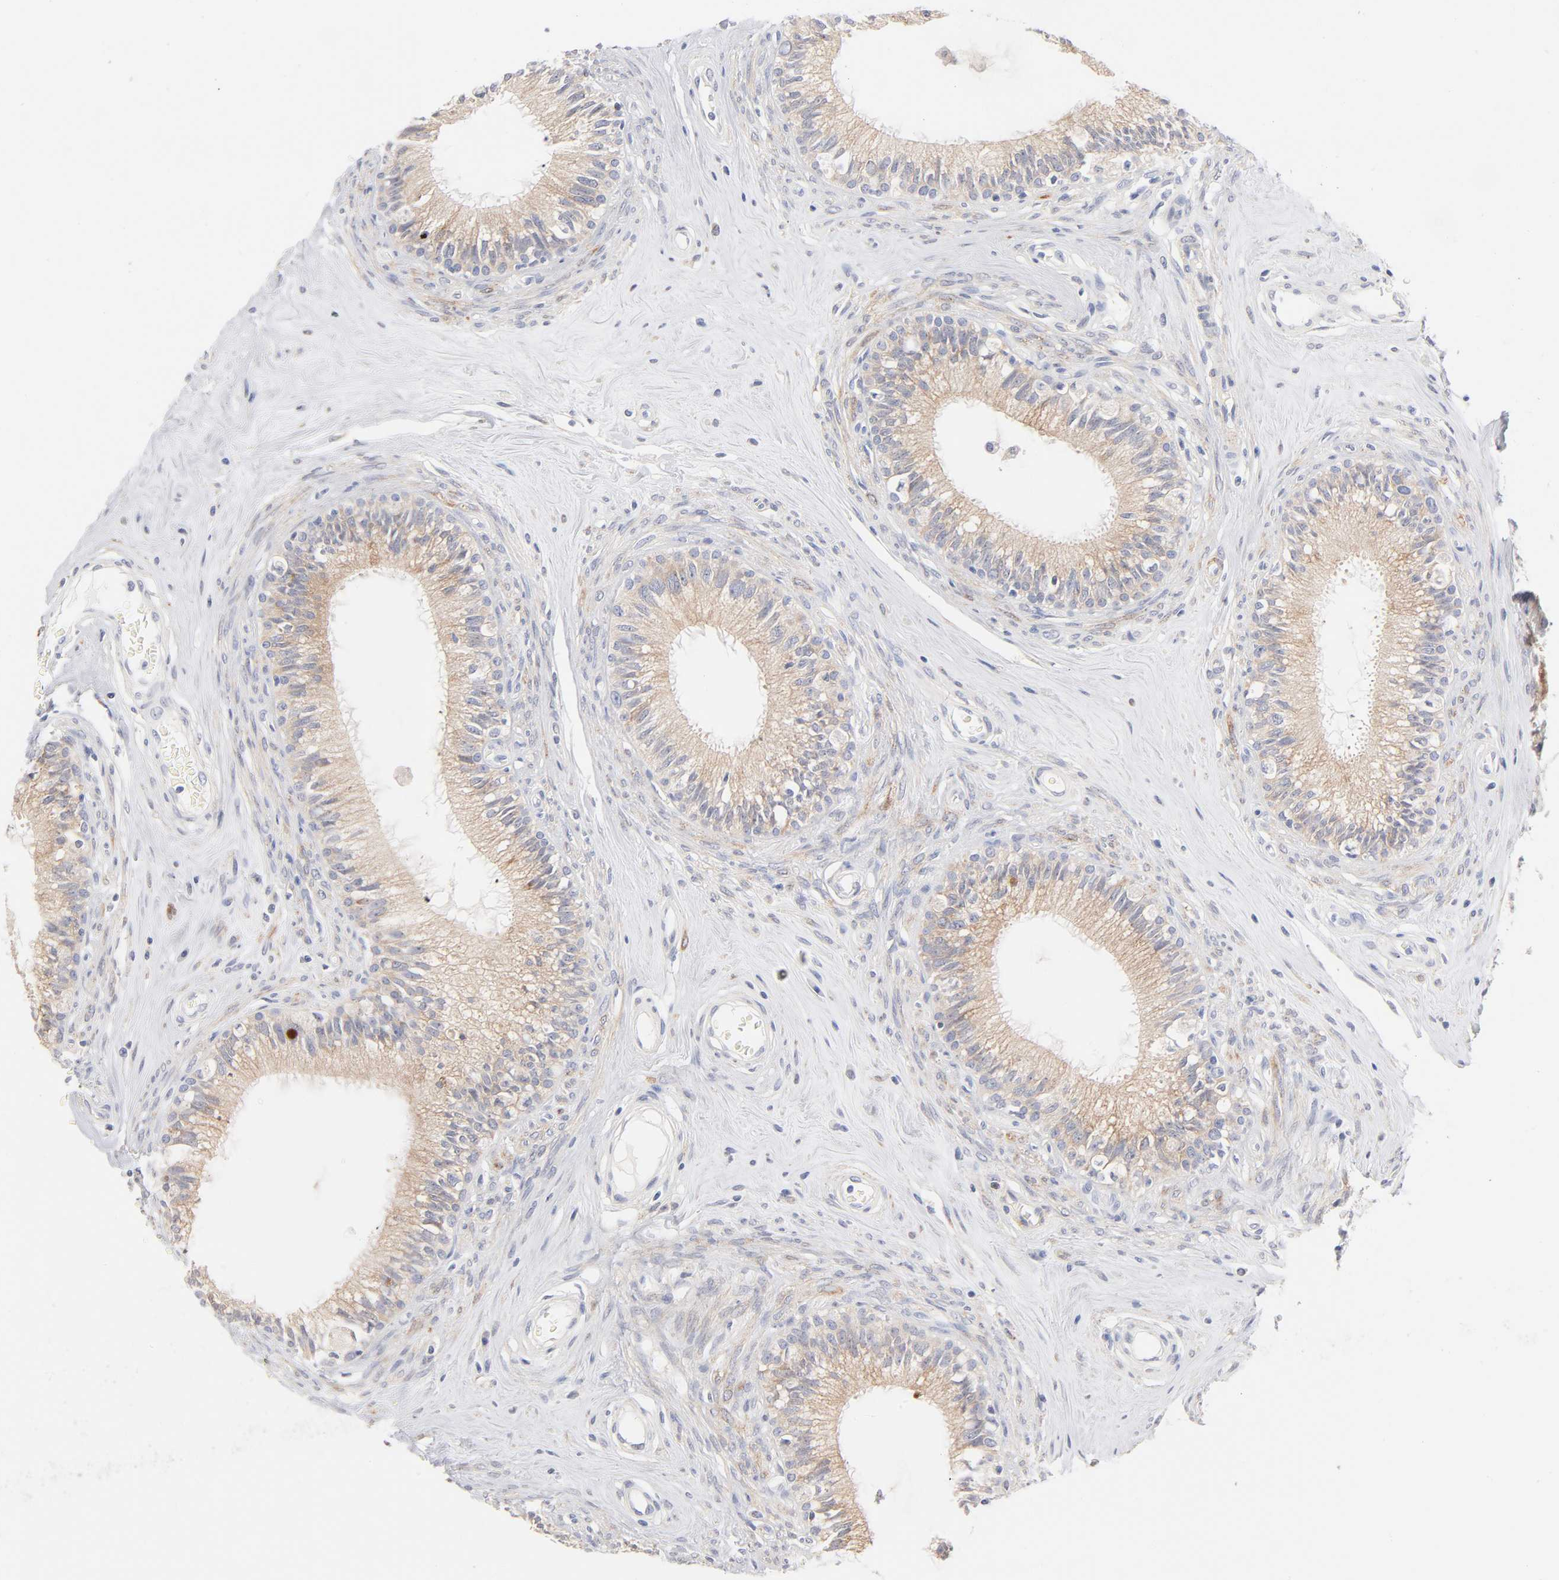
{"staining": {"intensity": "weak", "quantity": ">75%", "location": "cytoplasmic/membranous"}, "tissue": "epididymis", "cell_type": "Glandular cells", "image_type": "normal", "snomed": [{"axis": "morphology", "description": "Normal tissue, NOS"}, {"axis": "morphology", "description": "Inflammation, NOS"}, {"axis": "topography", "description": "Epididymis"}], "caption": "This histopathology image shows immunohistochemistry staining of benign epididymis, with low weak cytoplasmic/membranous staining in approximately >75% of glandular cells.", "gene": "MID1", "patient": {"sex": "male", "age": 84}}